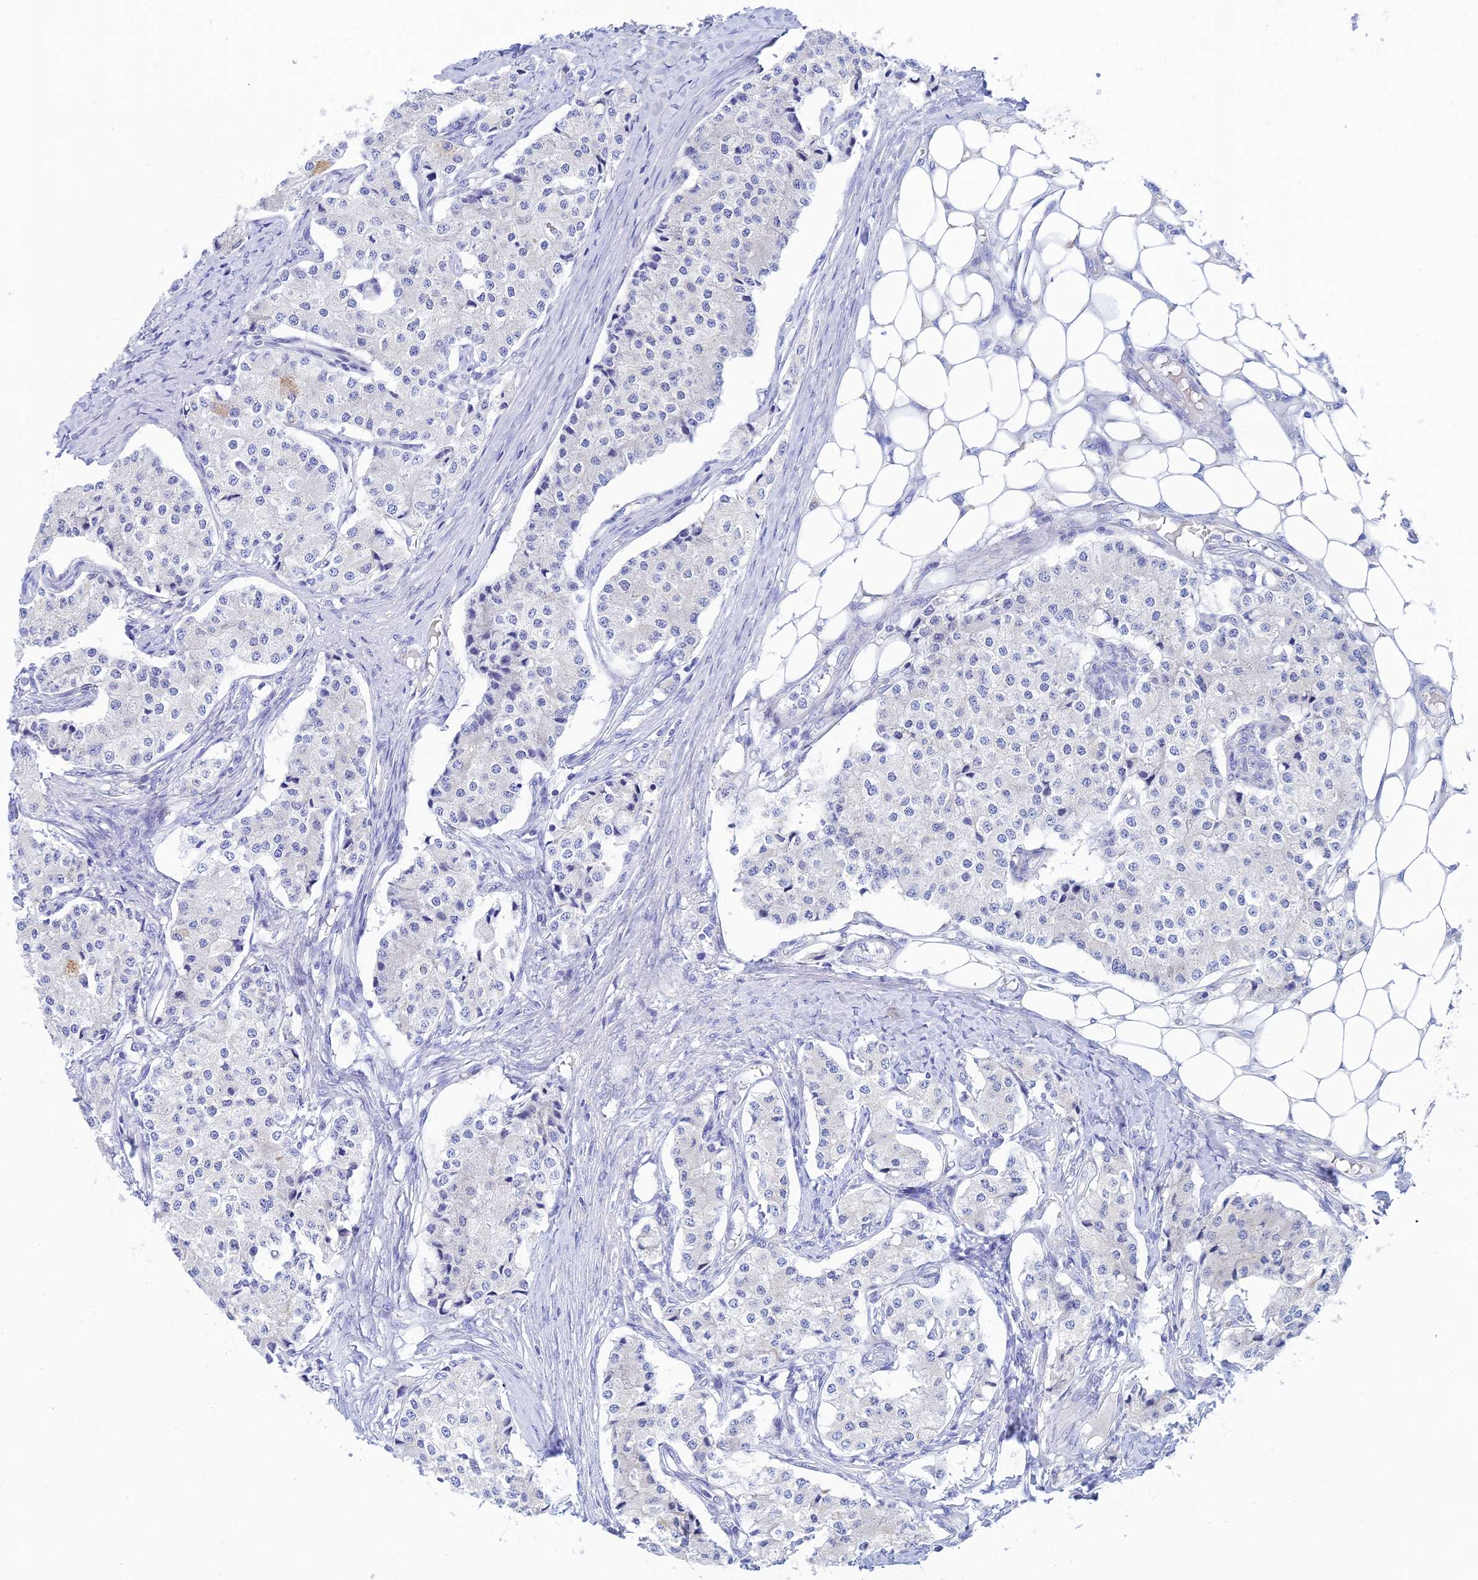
{"staining": {"intensity": "negative", "quantity": "none", "location": "none"}, "tissue": "carcinoid", "cell_type": "Tumor cells", "image_type": "cancer", "snomed": [{"axis": "morphology", "description": "Carcinoid, malignant, NOS"}, {"axis": "topography", "description": "Colon"}], "caption": "Carcinoid (malignant) was stained to show a protein in brown. There is no significant staining in tumor cells.", "gene": "CEP152", "patient": {"sex": "female", "age": 52}}